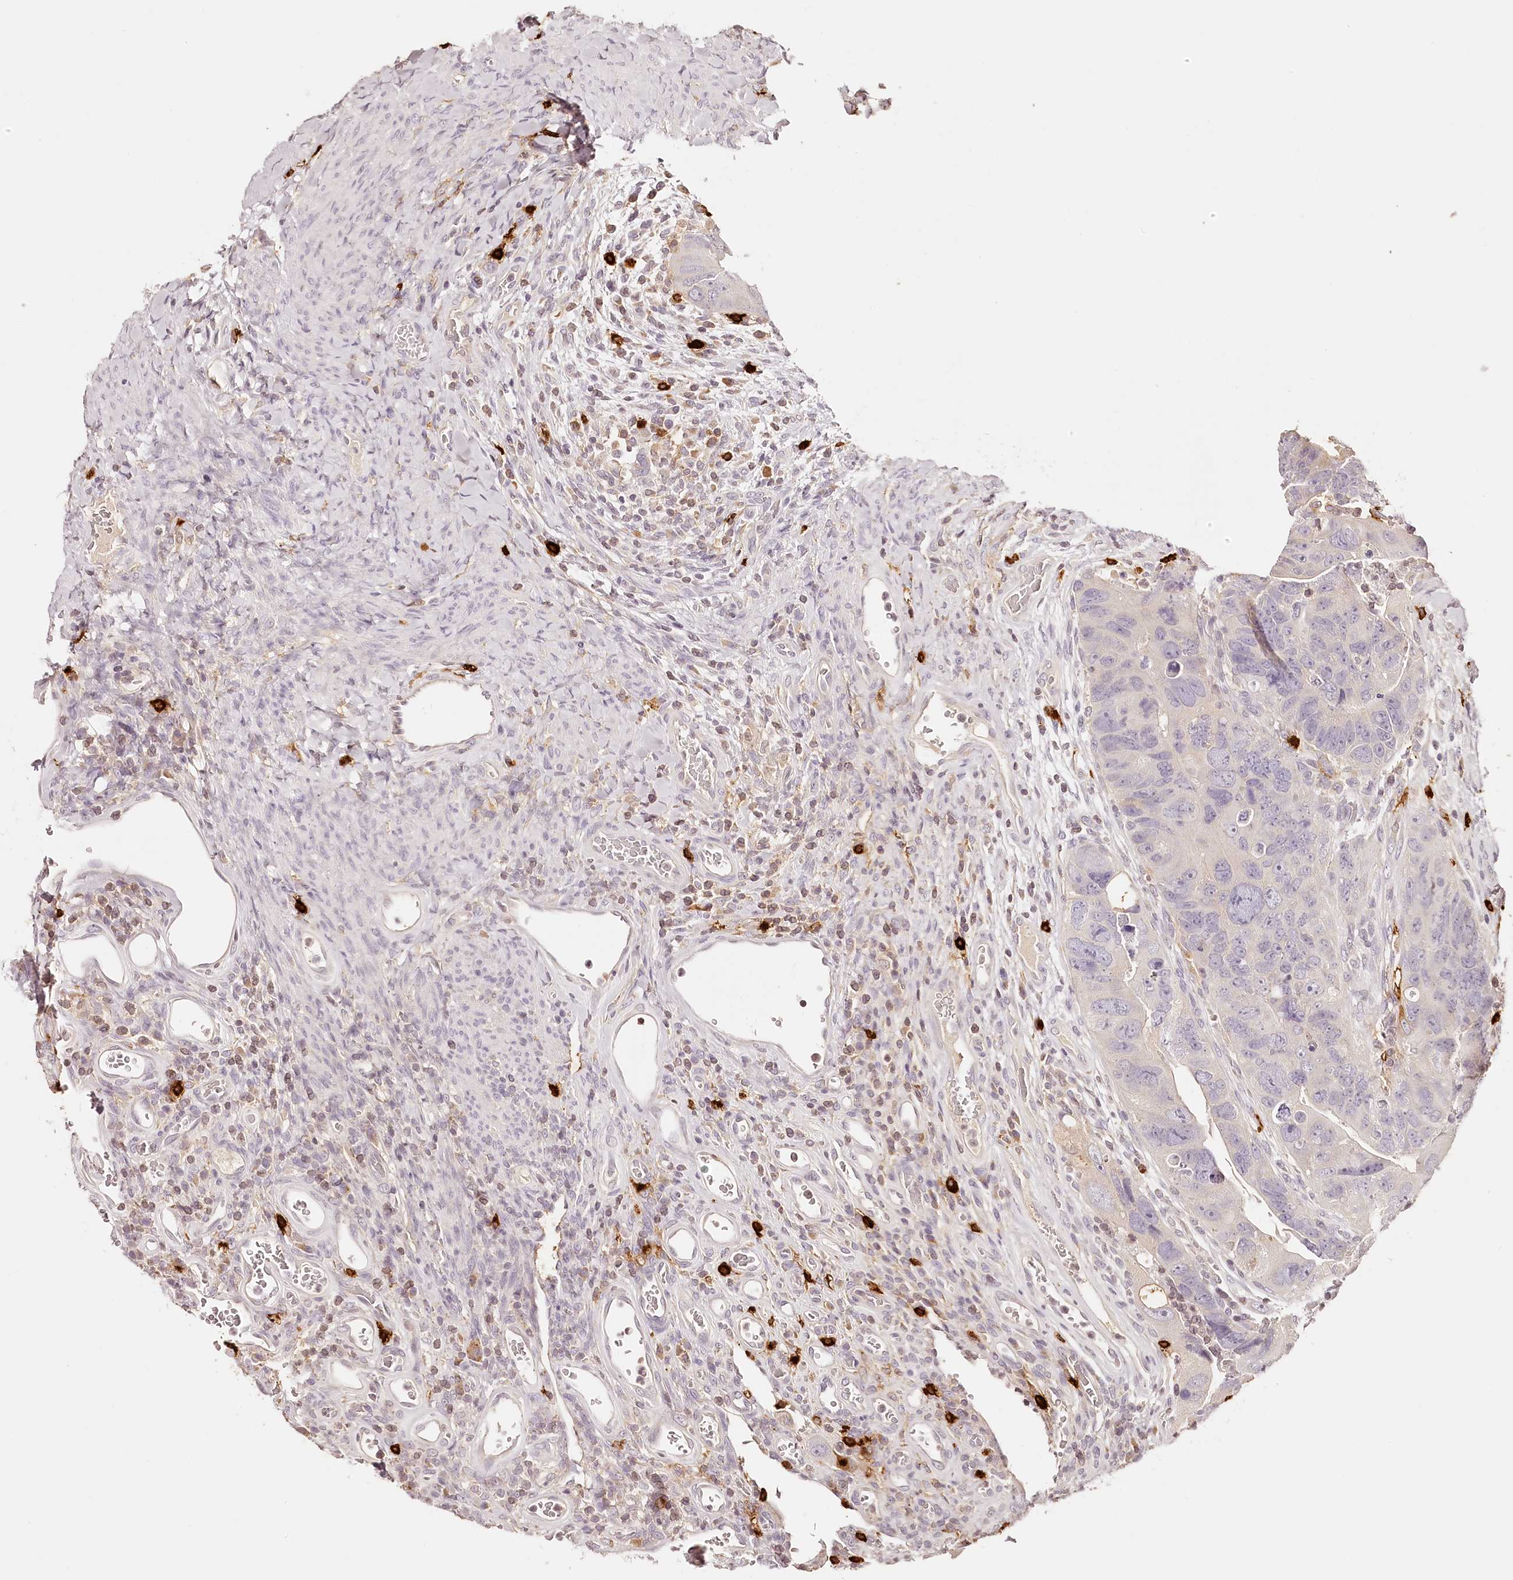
{"staining": {"intensity": "negative", "quantity": "none", "location": "none"}, "tissue": "colorectal cancer", "cell_type": "Tumor cells", "image_type": "cancer", "snomed": [{"axis": "morphology", "description": "Adenocarcinoma, NOS"}, {"axis": "topography", "description": "Rectum"}], "caption": "A high-resolution histopathology image shows immunohistochemistry (IHC) staining of adenocarcinoma (colorectal), which exhibits no significant positivity in tumor cells. The staining is performed using DAB brown chromogen with nuclei counter-stained in using hematoxylin.", "gene": "SYNGR1", "patient": {"sex": "male", "age": 59}}